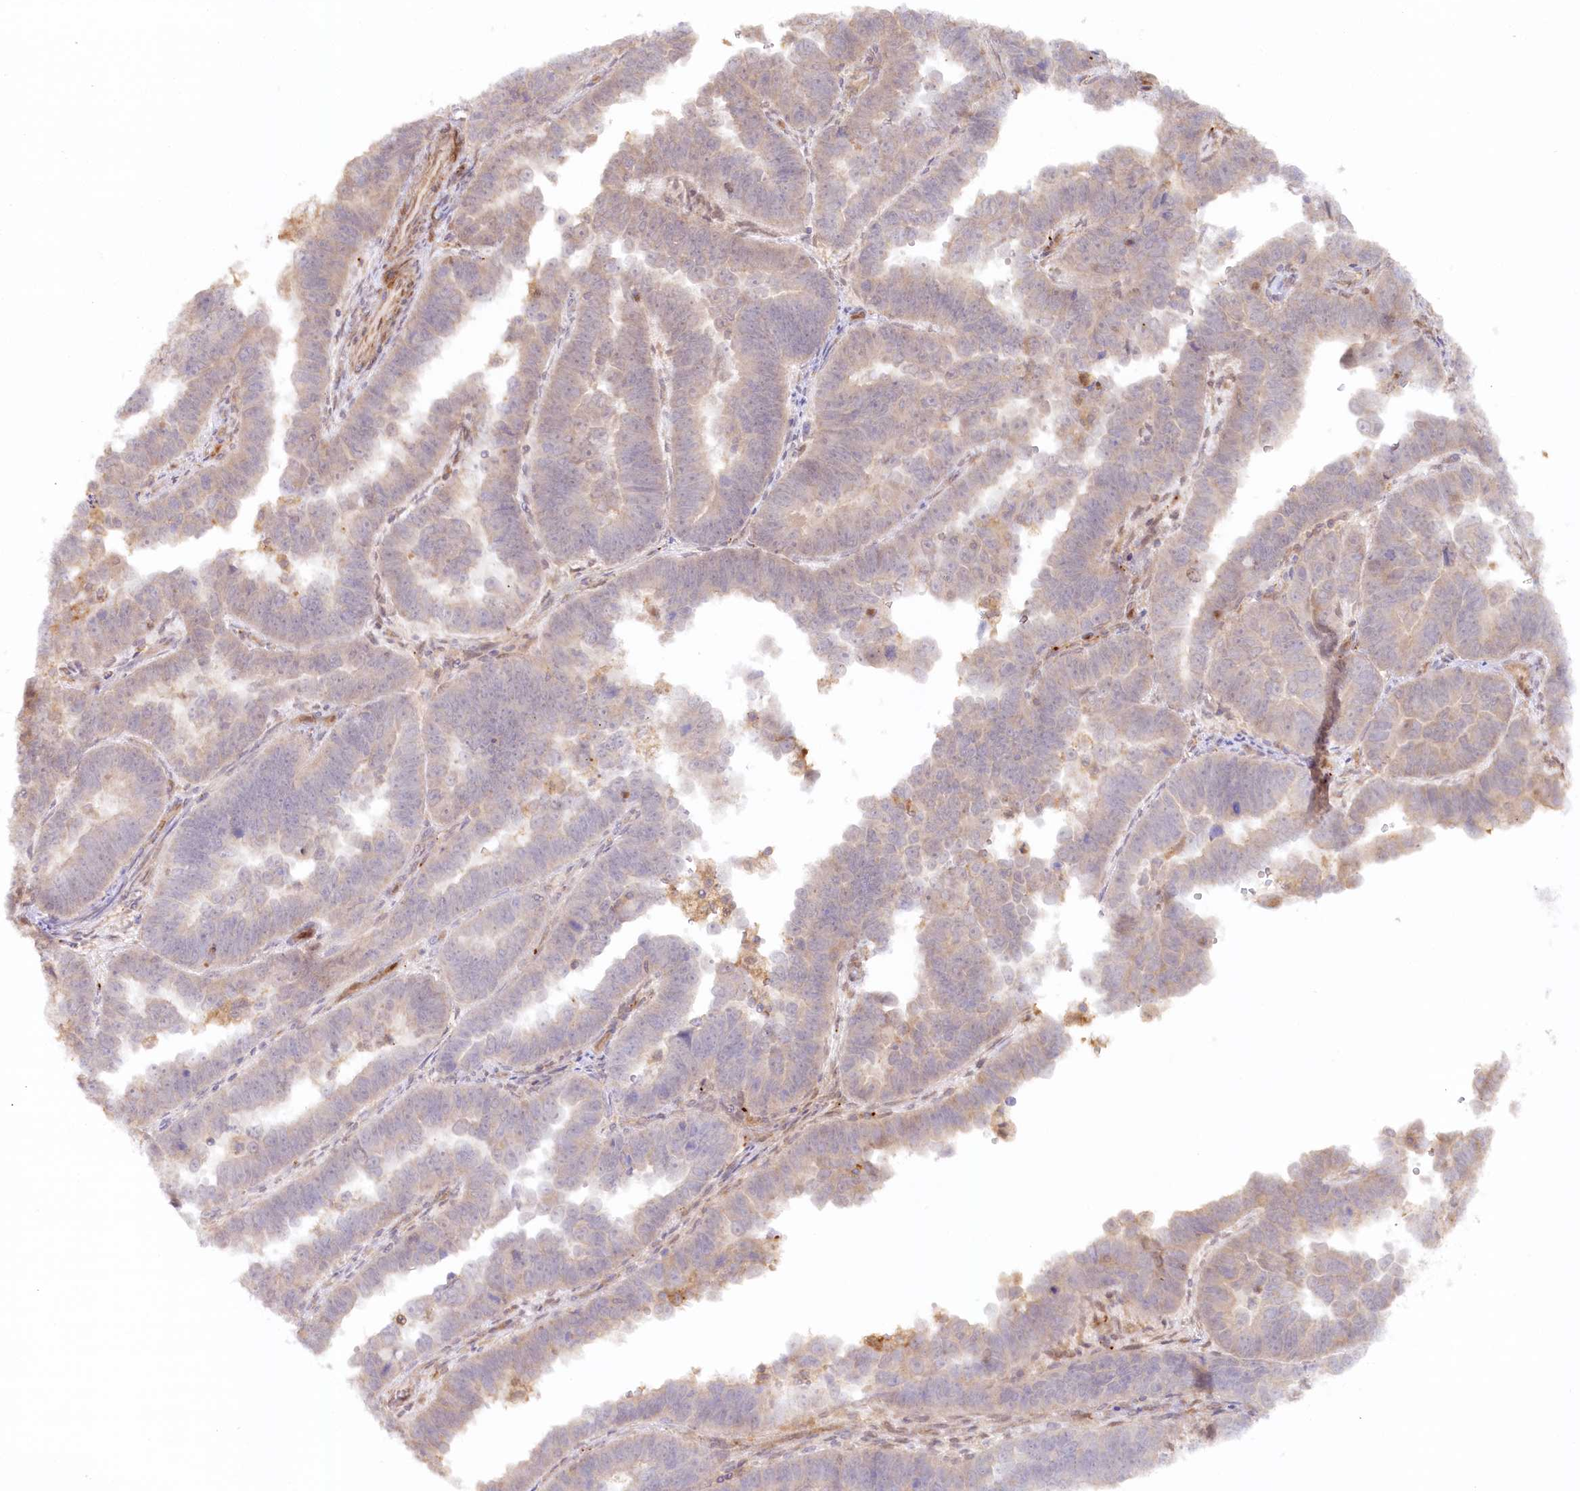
{"staining": {"intensity": "weak", "quantity": "<25%", "location": "cytoplasmic/membranous"}, "tissue": "endometrial cancer", "cell_type": "Tumor cells", "image_type": "cancer", "snomed": [{"axis": "morphology", "description": "Adenocarcinoma, NOS"}, {"axis": "topography", "description": "Endometrium"}], "caption": "IHC histopathology image of endometrial adenocarcinoma stained for a protein (brown), which exhibits no positivity in tumor cells.", "gene": "GBE1", "patient": {"sex": "female", "age": 75}}